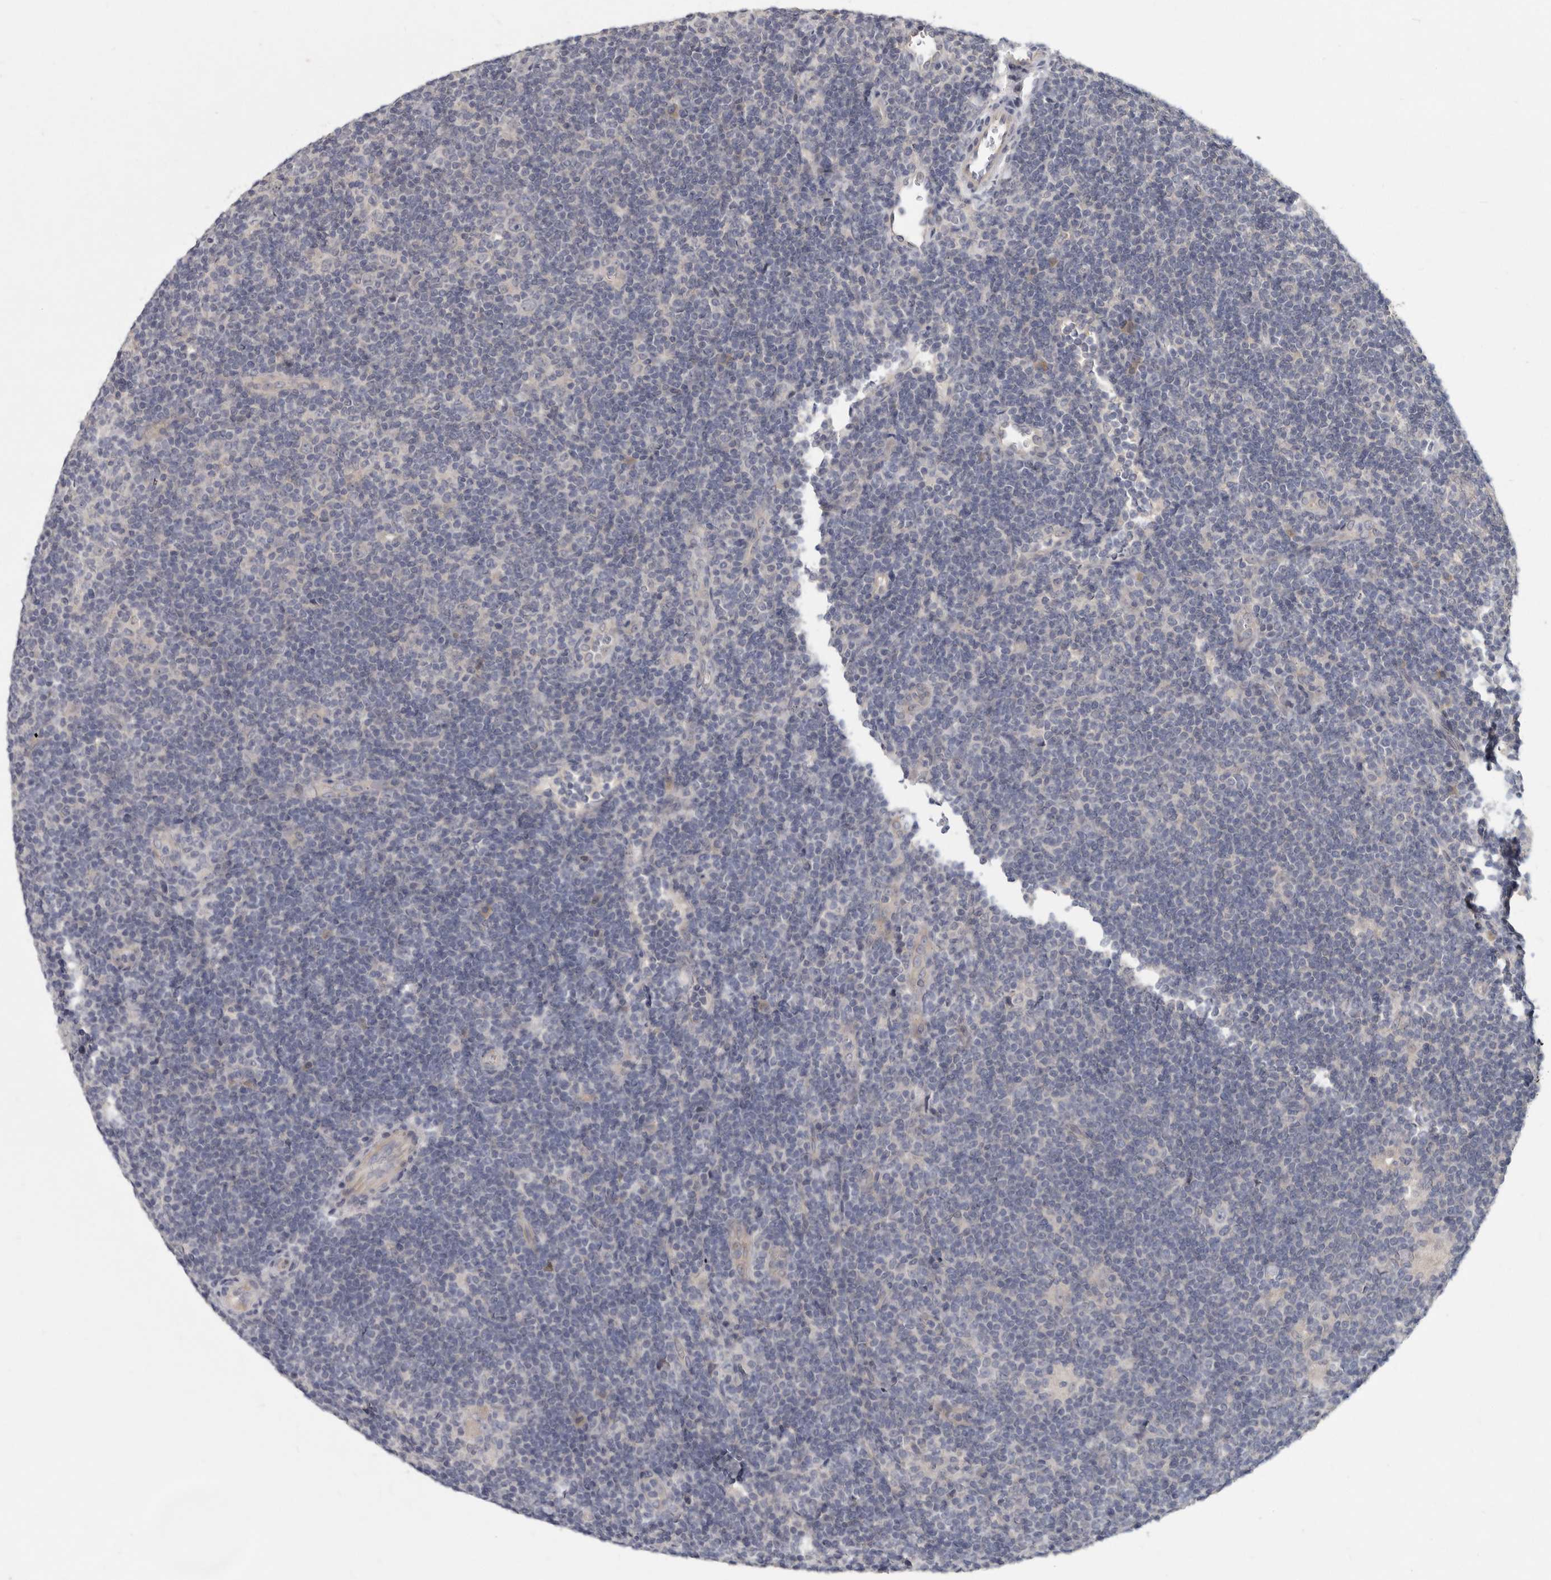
{"staining": {"intensity": "negative", "quantity": "none", "location": "none"}, "tissue": "lymphoma", "cell_type": "Tumor cells", "image_type": "cancer", "snomed": [{"axis": "morphology", "description": "Hodgkin's disease, NOS"}, {"axis": "topography", "description": "Lymph node"}], "caption": "The image exhibits no significant staining in tumor cells of lymphoma.", "gene": "SLC22A1", "patient": {"sex": "female", "age": 57}}